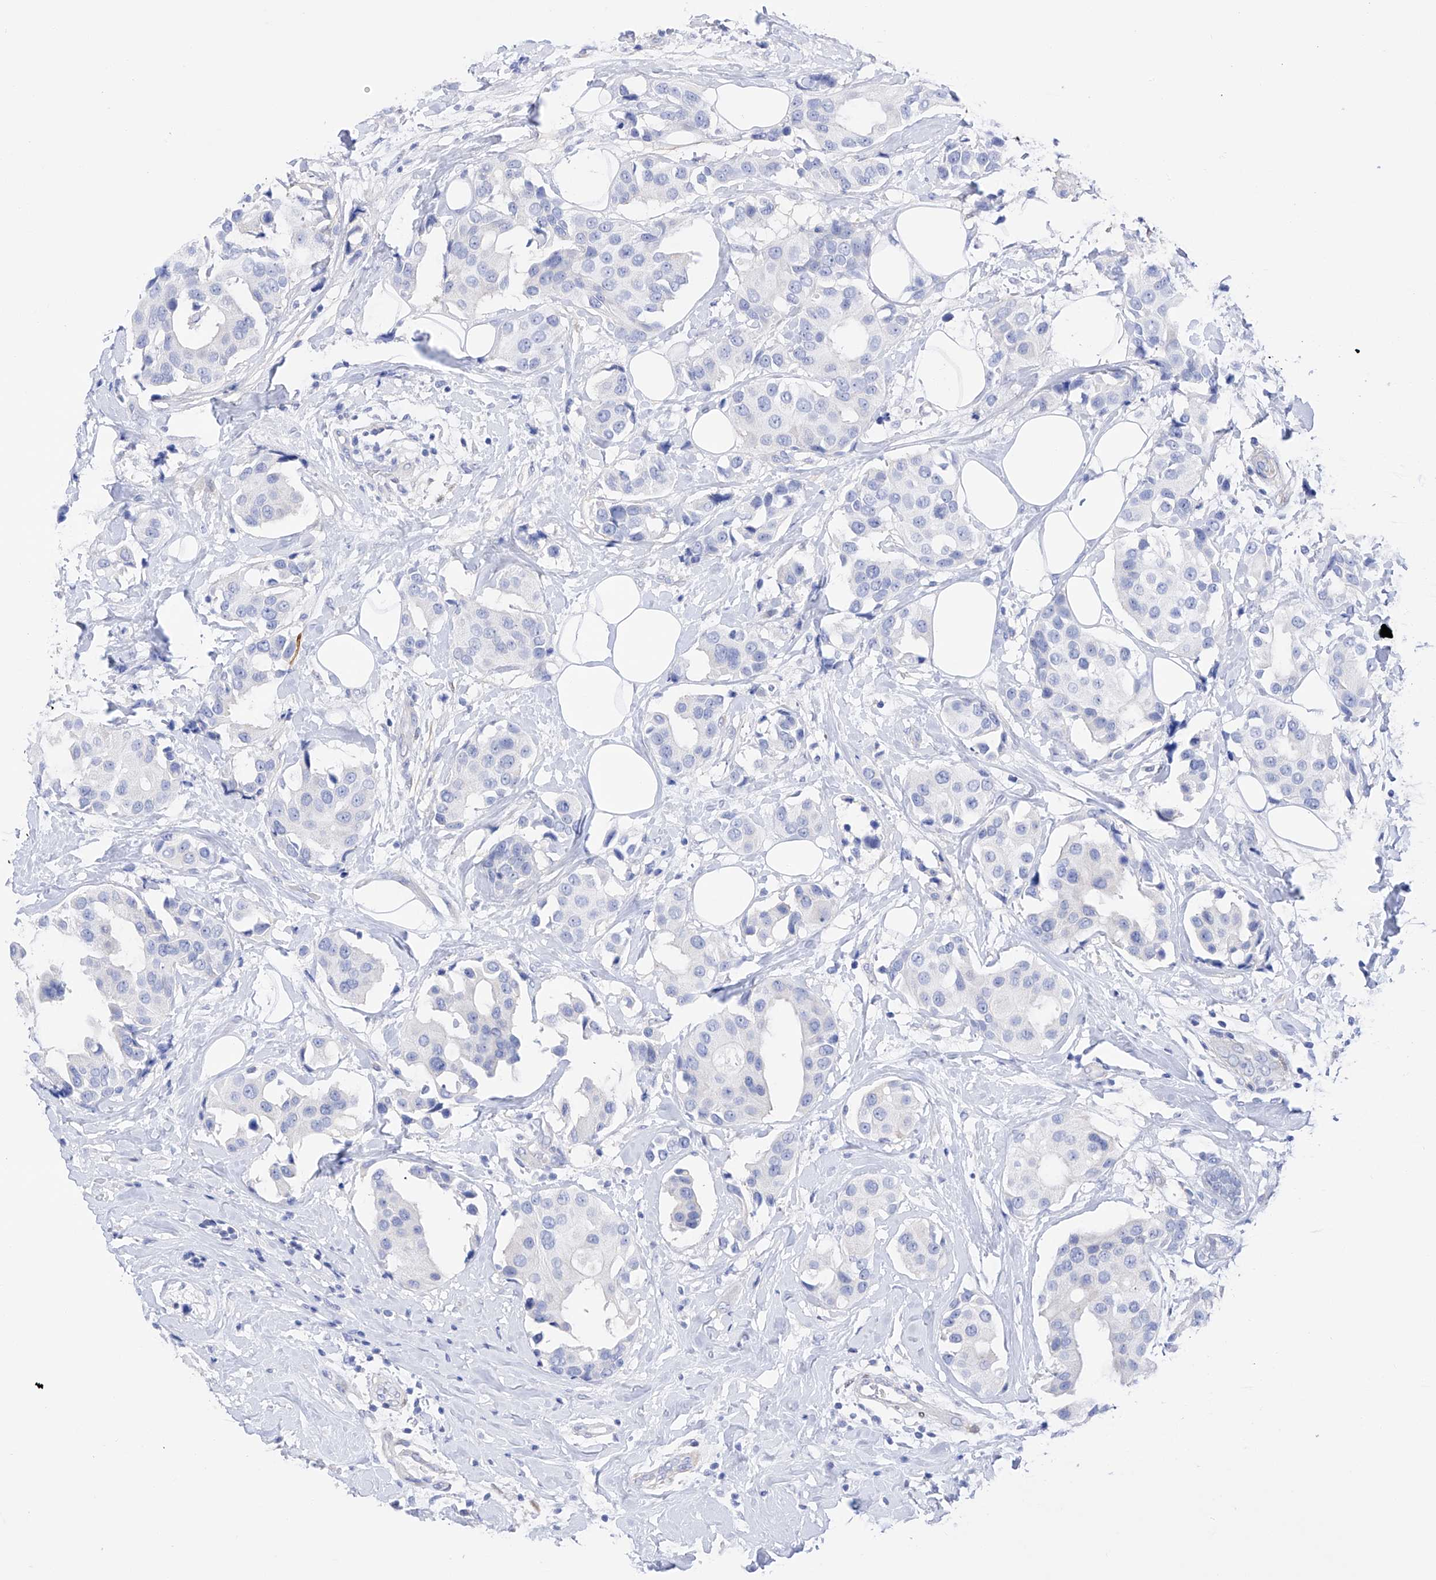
{"staining": {"intensity": "negative", "quantity": "none", "location": "none"}, "tissue": "breast cancer", "cell_type": "Tumor cells", "image_type": "cancer", "snomed": [{"axis": "morphology", "description": "Normal tissue, NOS"}, {"axis": "morphology", "description": "Duct carcinoma"}, {"axis": "topography", "description": "Breast"}], "caption": "A high-resolution image shows immunohistochemistry staining of invasive ductal carcinoma (breast), which exhibits no significant staining in tumor cells.", "gene": "TRPC7", "patient": {"sex": "female", "age": 39}}